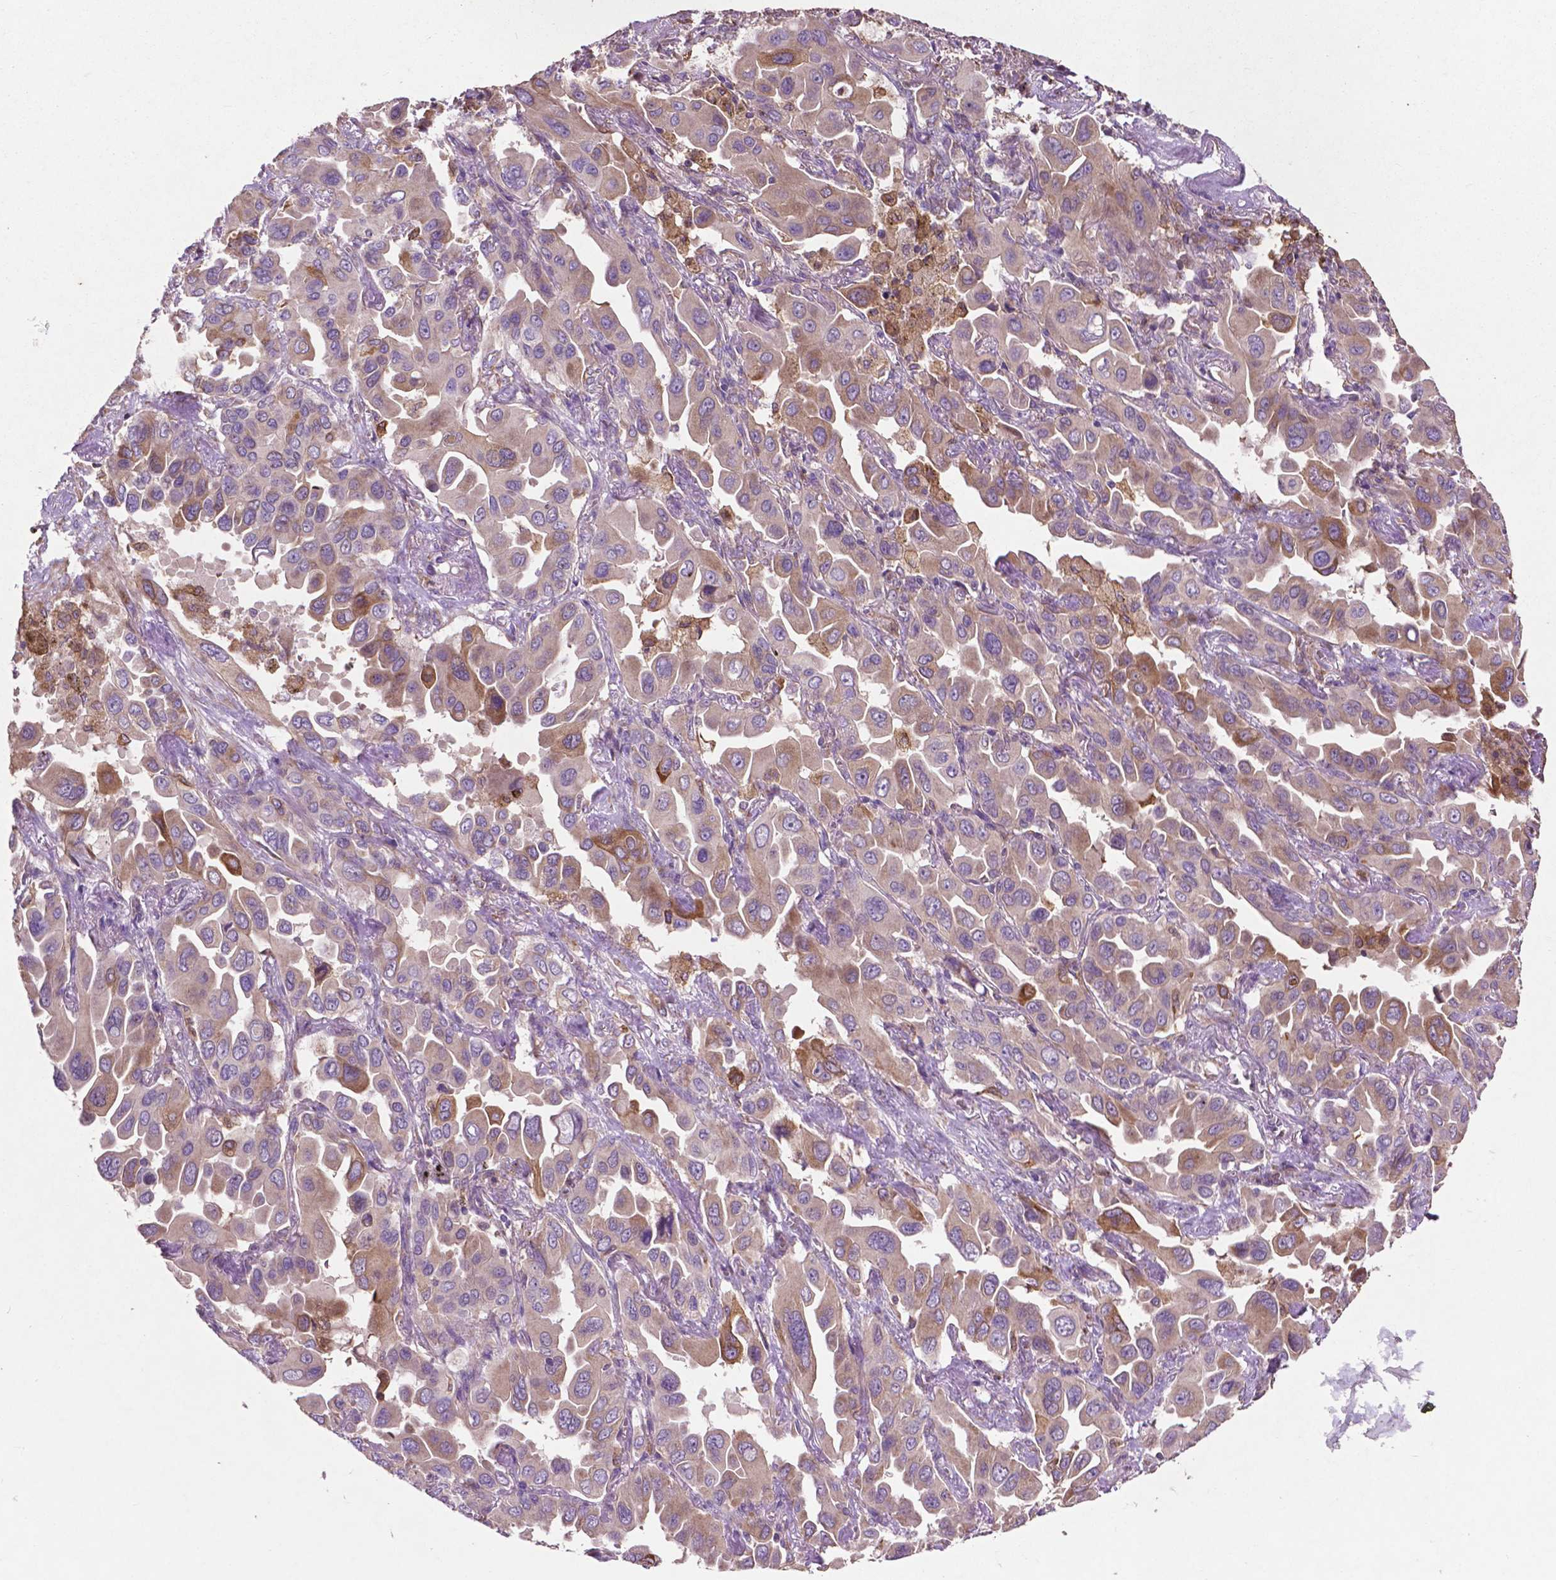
{"staining": {"intensity": "moderate", "quantity": "<25%", "location": "cytoplasmic/membranous"}, "tissue": "lung cancer", "cell_type": "Tumor cells", "image_type": "cancer", "snomed": [{"axis": "morphology", "description": "Adenocarcinoma, NOS"}, {"axis": "topography", "description": "Lung"}], "caption": "A brown stain labels moderate cytoplasmic/membranous expression of a protein in lung adenocarcinoma tumor cells.", "gene": "MBTPS1", "patient": {"sex": "male", "age": 64}}